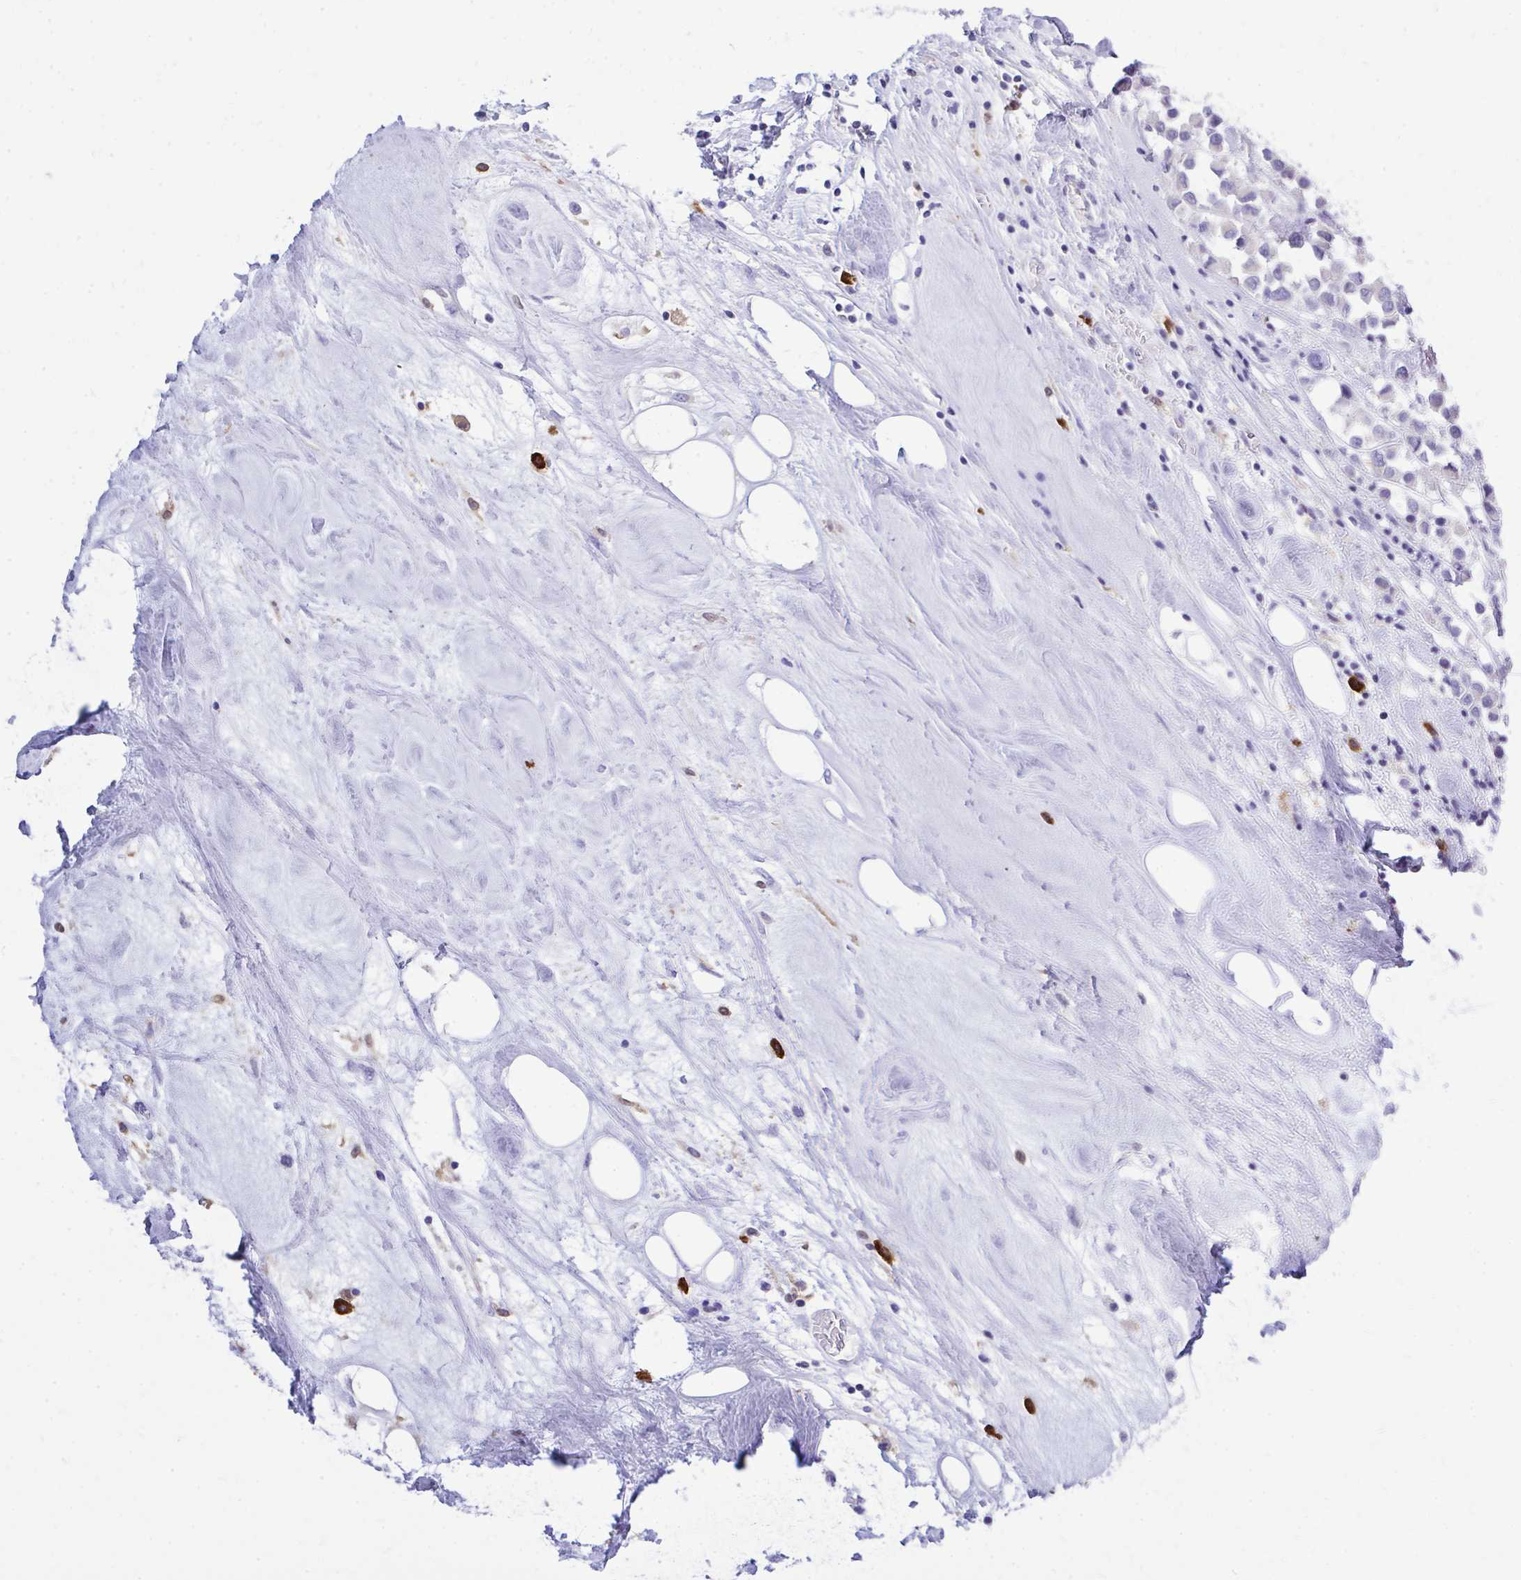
{"staining": {"intensity": "negative", "quantity": "none", "location": "none"}, "tissue": "breast cancer", "cell_type": "Tumor cells", "image_type": "cancer", "snomed": [{"axis": "morphology", "description": "Duct carcinoma"}, {"axis": "topography", "description": "Breast"}], "caption": "IHC histopathology image of neoplastic tissue: human infiltrating ductal carcinoma (breast) stained with DAB (3,3'-diaminobenzidine) displays no significant protein staining in tumor cells.", "gene": "PSD", "patient": {"sex": "female", "age": 61}}